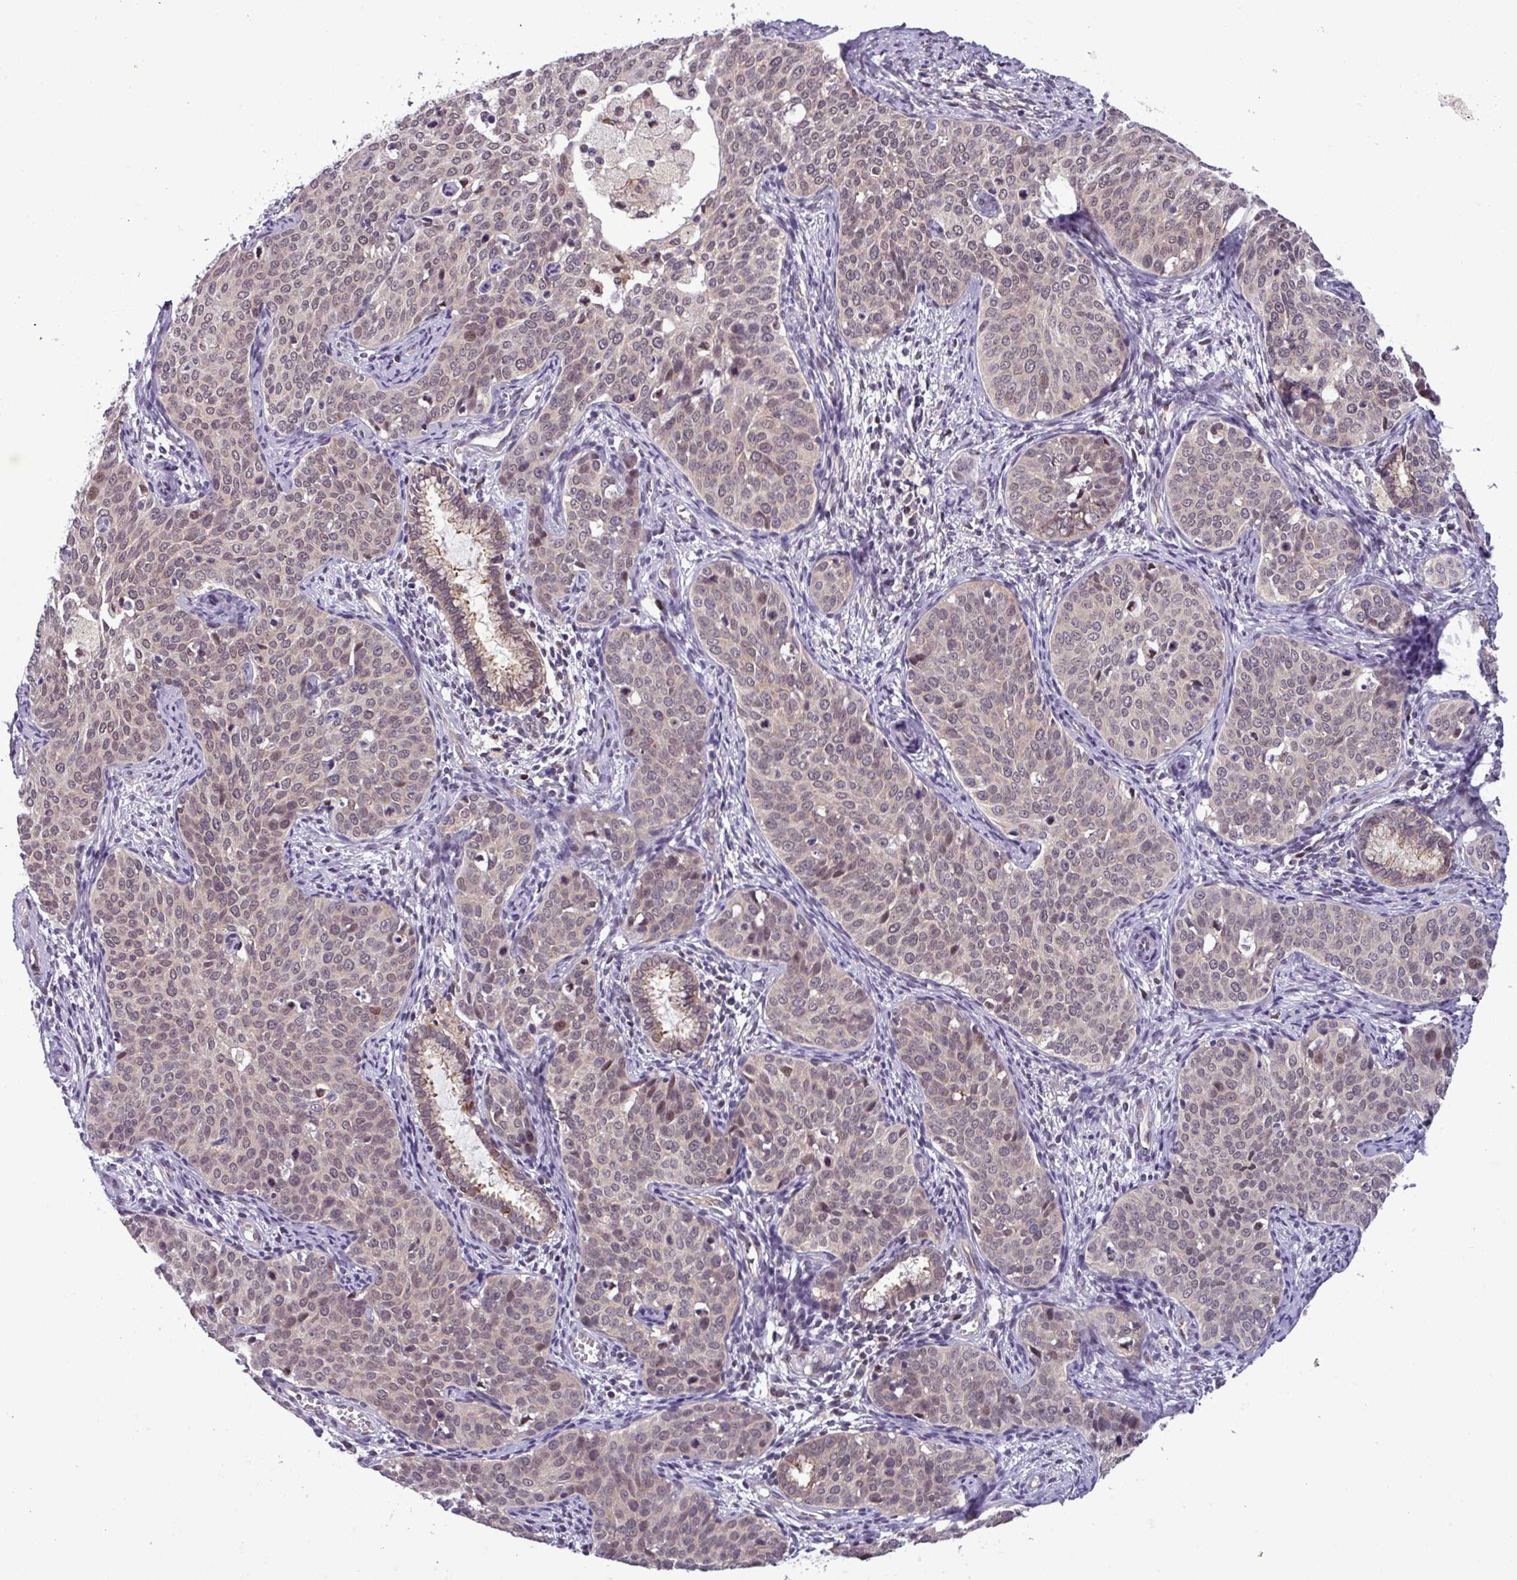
{"staining": {"intensity": "weak", "quantity": "<25%", "location": "nuclear"}, "tissue": "cervical cancer", "cell_type": "Tumor cells", "image_type": "cancer", "snomed": [{"axis": "morphology", "description": "Squamous cell carcinoma, NOS"}, {"axis": "topography", "description": "Cervix"}], "caption": "An image of human cervical cancer (squamous cell carcinoma) is negative for staining in tumor cells.", "gene": "NPFFR1", "patient": {"sex": "female", "age": 44}}